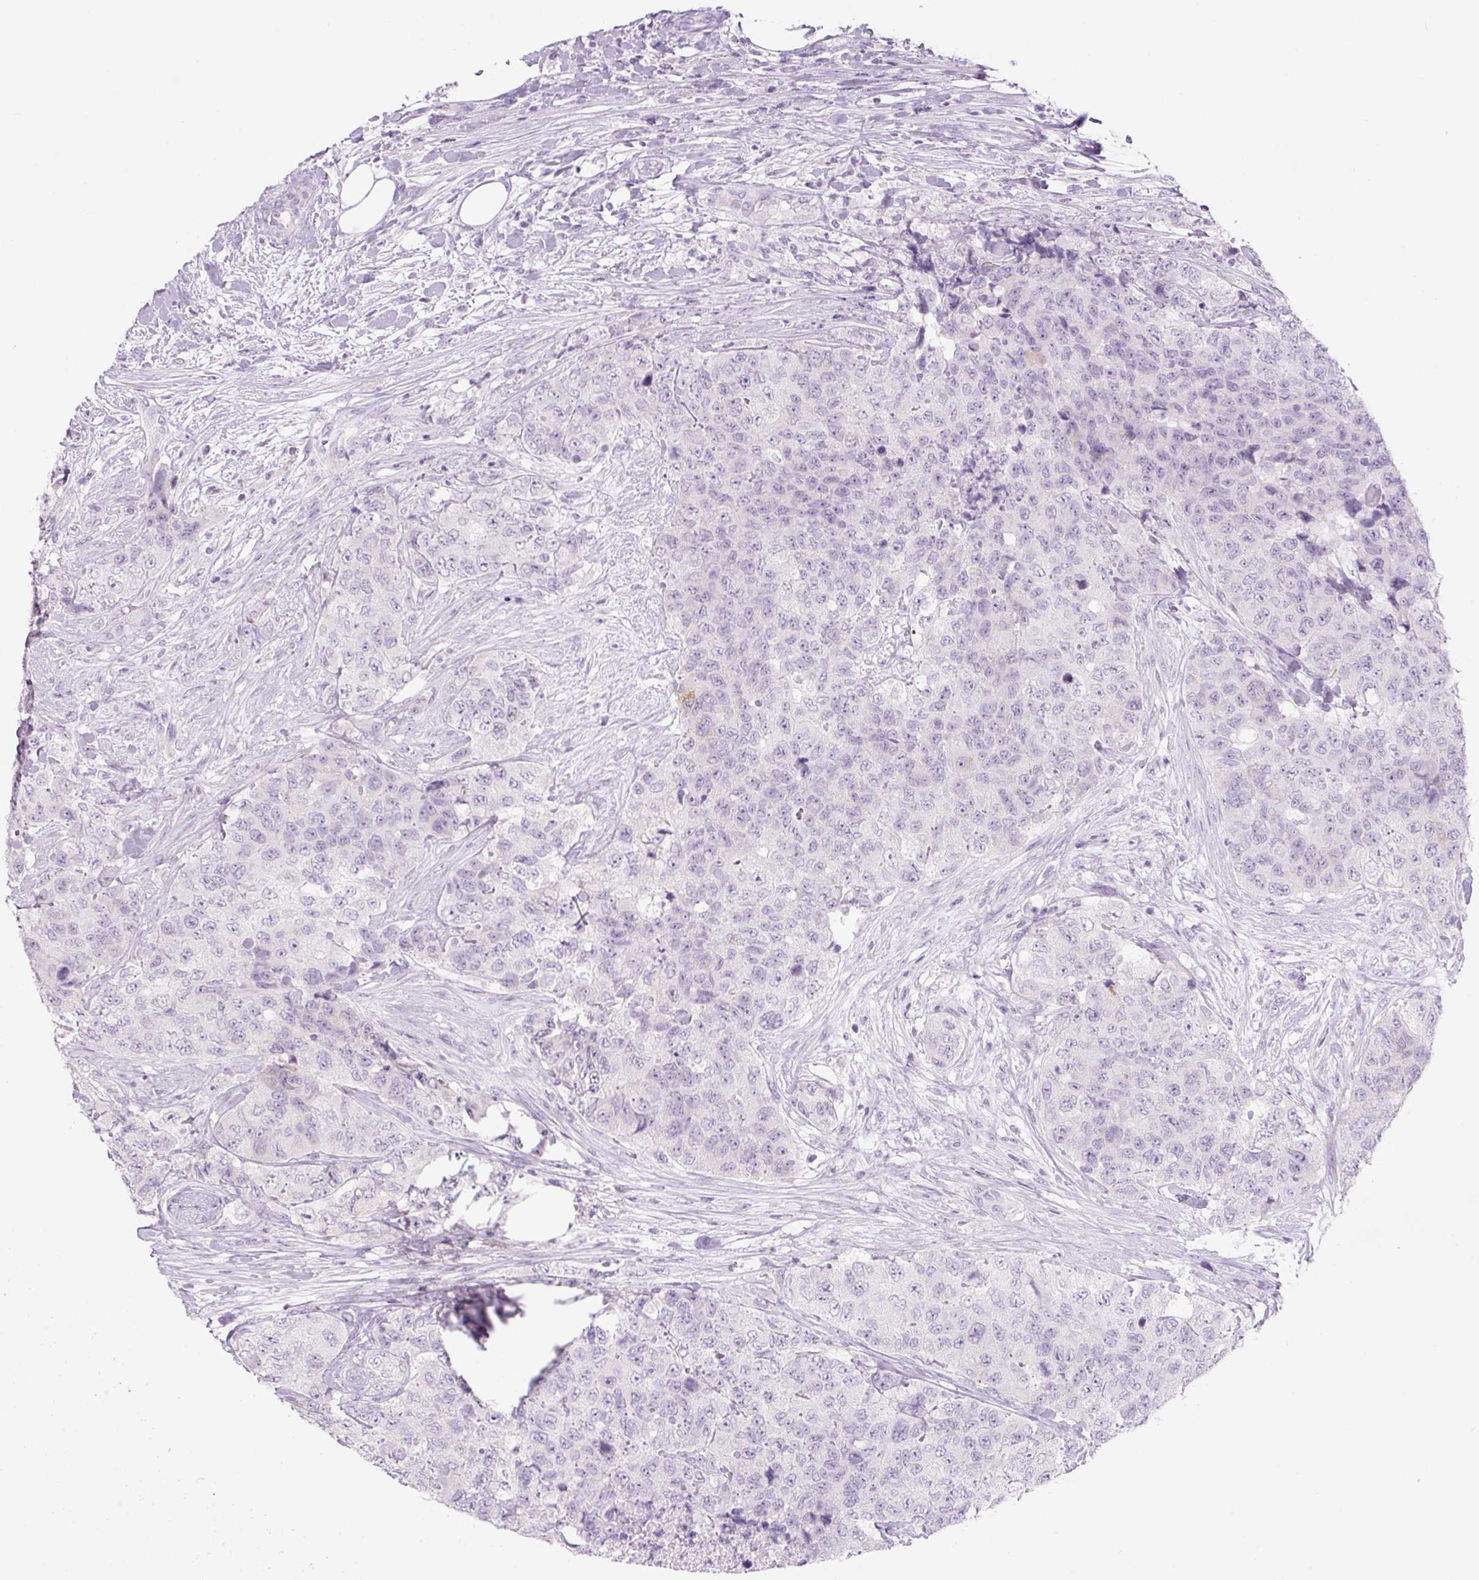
{"staining": {"intensity": "negative", "quantity": "none", "location": "none"}, "tissue": "urothelial cancer", "cell_type": "Tumor cells", "image_type": "cancer", "snomed": [{"axis": "morphology", "description": "Urothelial carcinoma, High grade"}, {"axis": "topography", "description": "Urinary bladder"}], "caption": "This is a micrograph of immunohistochemistry staining of urothelial cancer, which shows no expression in tumor cells.", "gene": "COL9A2", "patient": {"sex": "female", "age": 78}}